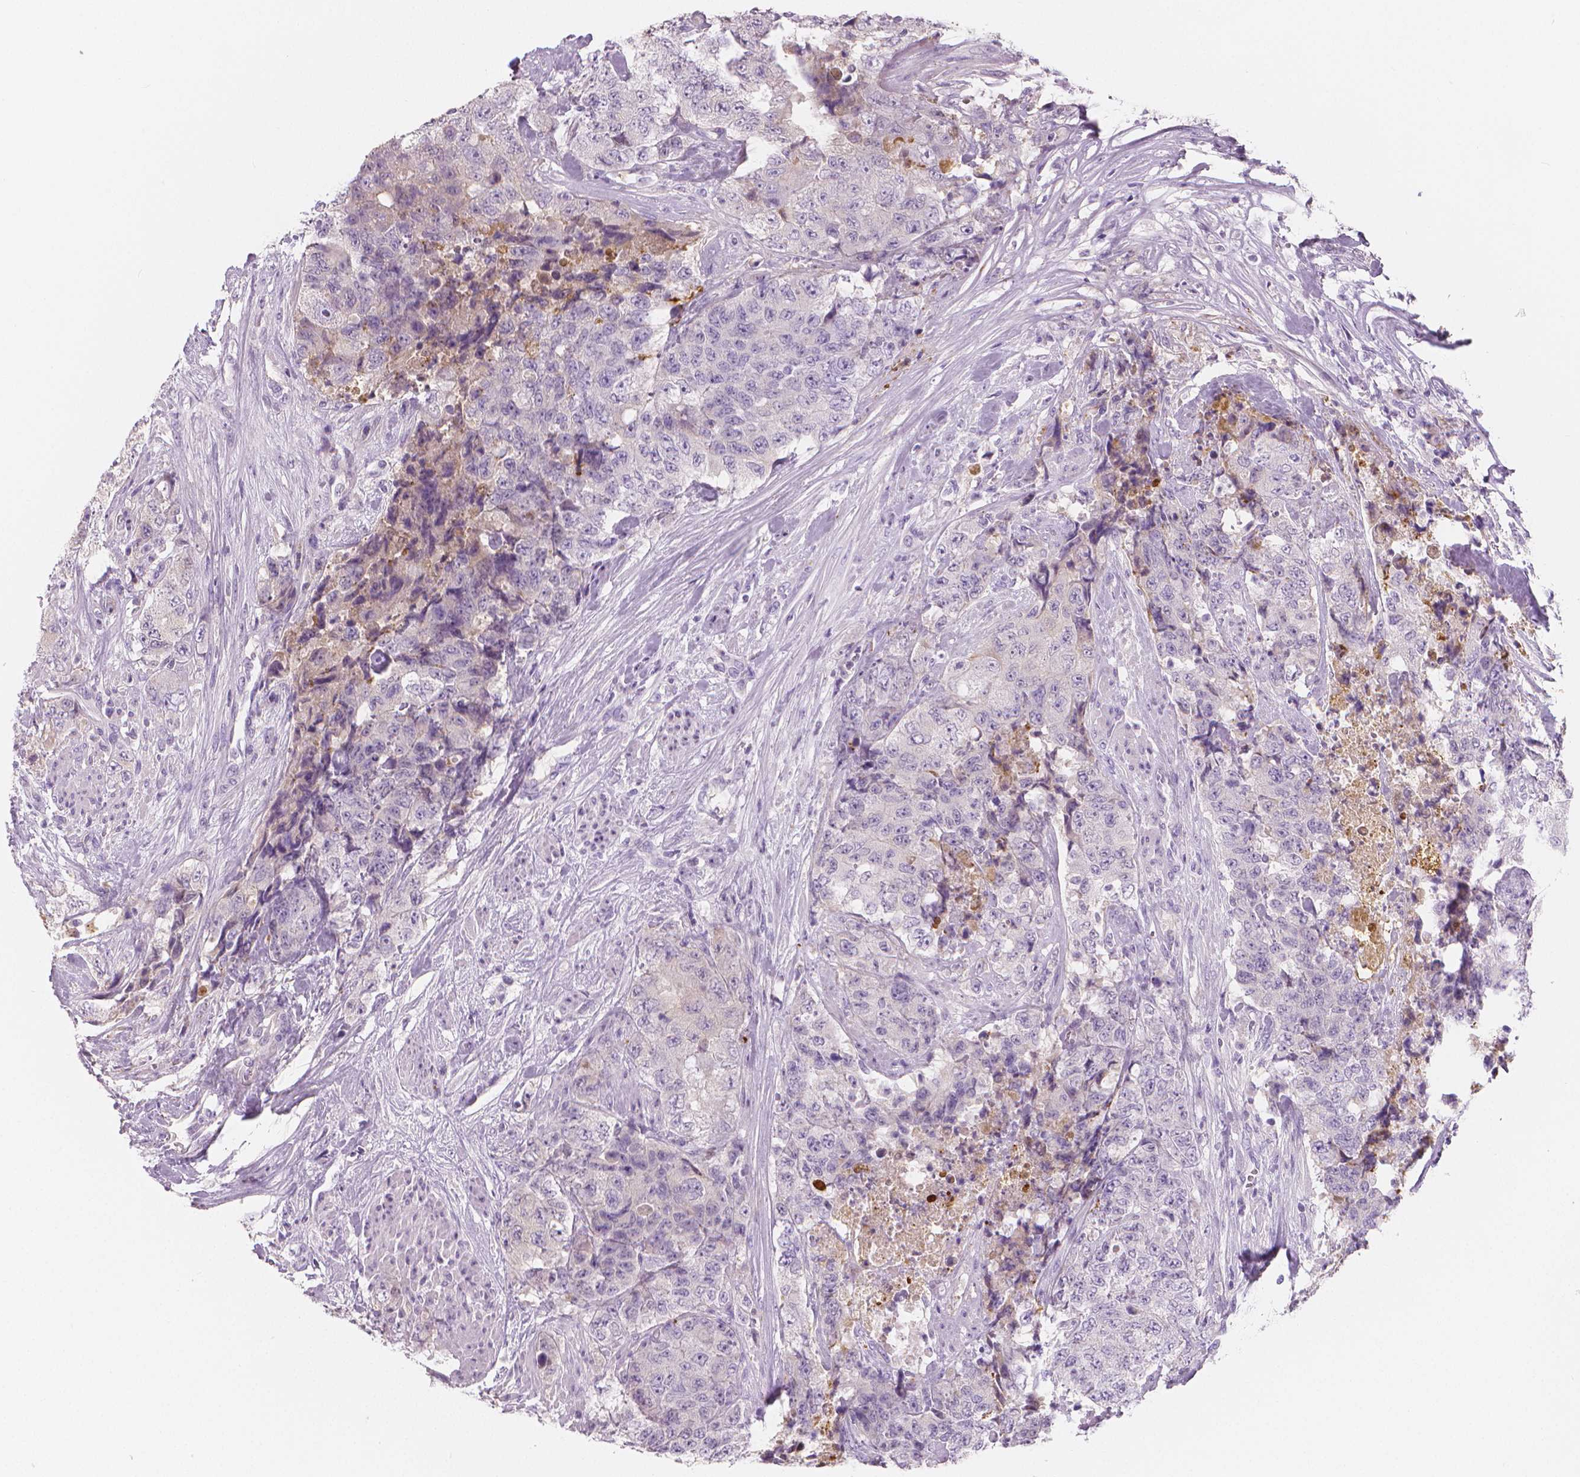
{"staining": {"intensity": "negative", "quantity": "none", "location": "none"}, "tissue": "urothelial cancer", "cell_type": "Tumor cells", "image_type": "cancer", "snomed": [{"axis": "morphology", "description": "Urothelial carcinoma, High grade"}, {"axis": "topography", "description": "Urinary bladder"}], "caption": "There is no significant staining in tumor cells of high-grade urothelial carcinoma.", "gene": "APOA4", "patient": {"sex": "female", "age": 78}}